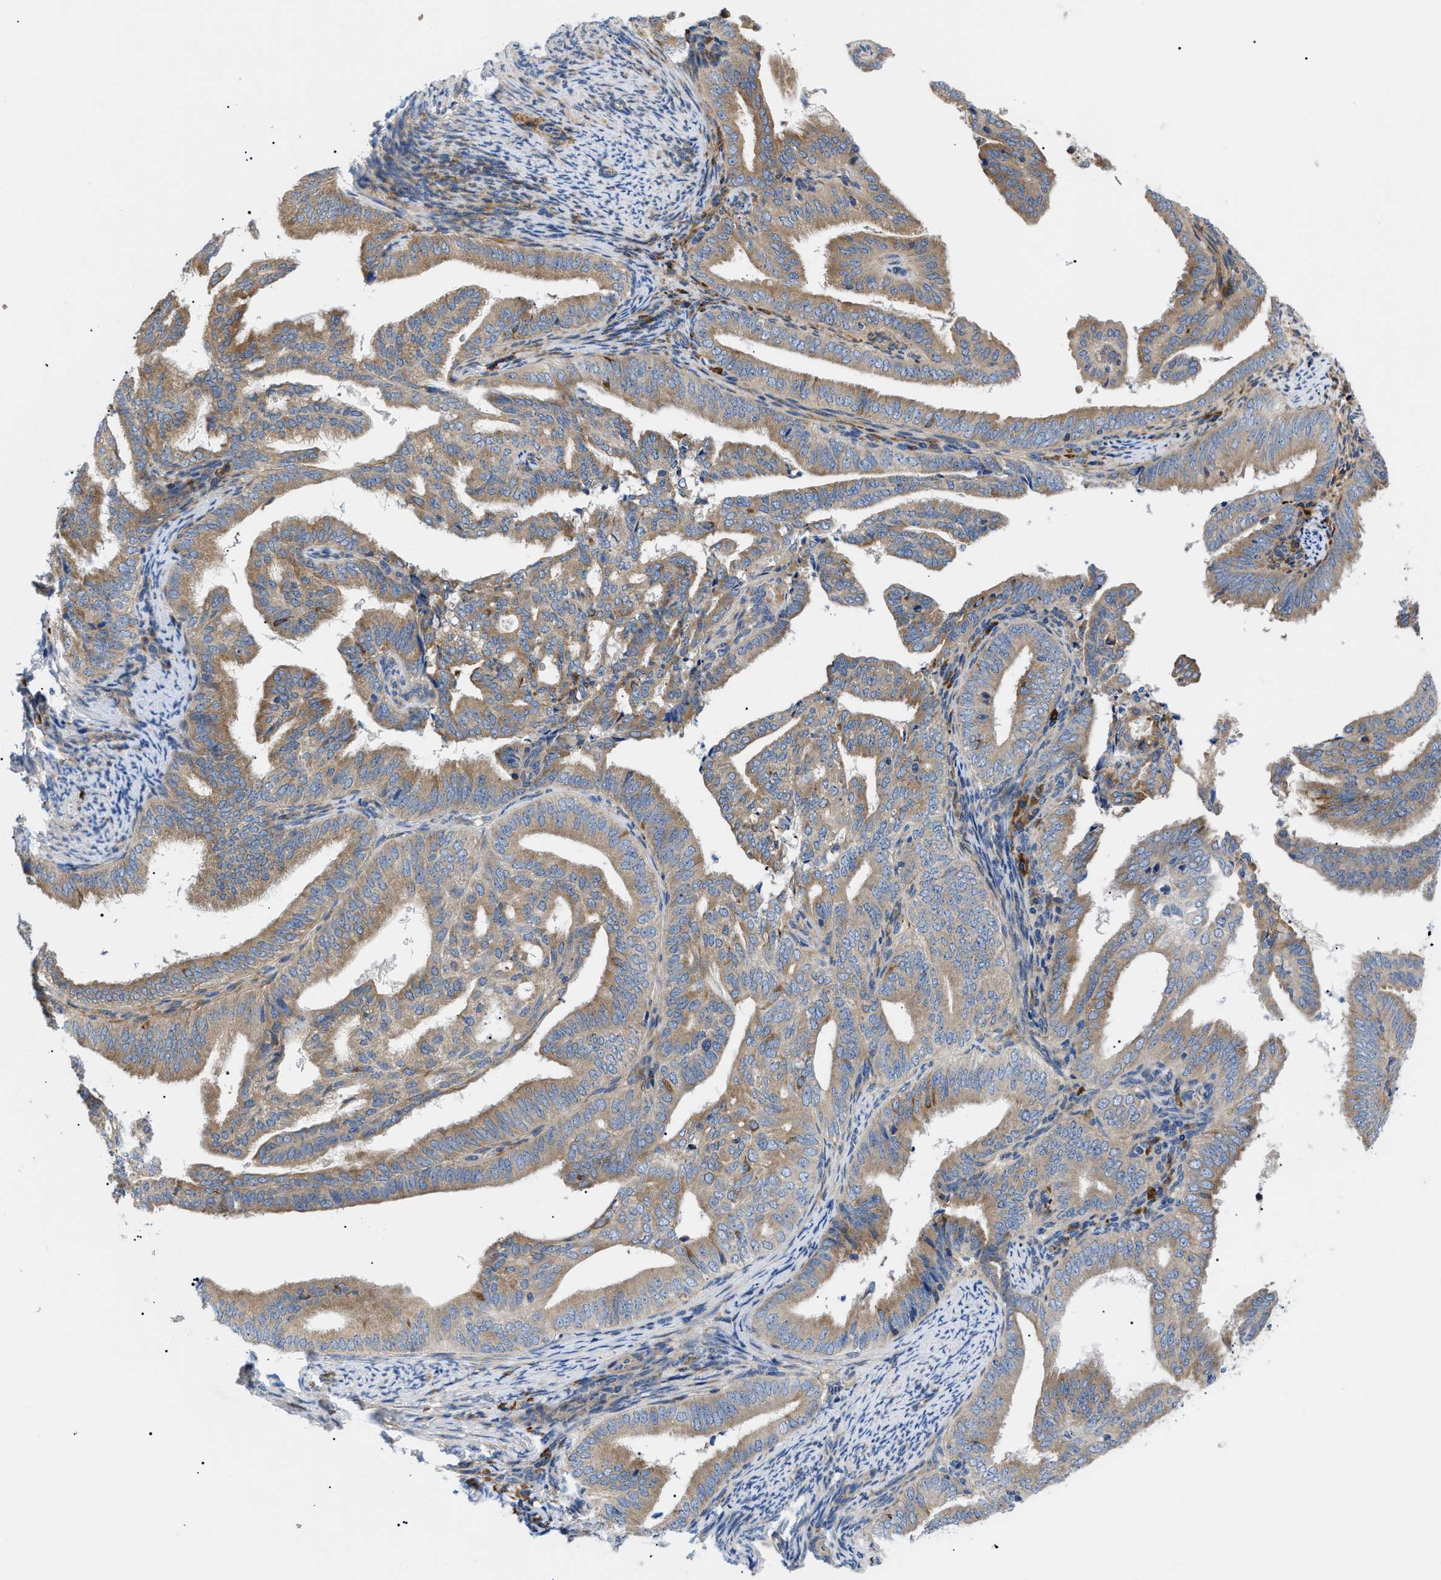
{"staining": {"intensity": "moderate", "quantity": ">75%", "location": "cytoplasmic/membranous"}, "tissue": "endometrial cancer", "cell_type": "Tumor cells", "image_type": "cancer", "snomed": [{"axis": "morphology", "description": "Adenocarcinoma, NOS"}, {"axis": "topography", "description": "Endometrium"}], "caption": "The photomicrograph exhibits a brown stain indicating the presence of a protein in the cytoplasmic/membranous of tumor cells in endometrial cancer (adenocarcinoma). (Stains: DAB in brown, nuclei in blue, Microscopy: brightfield microscopy at high magnification).", "gene": "HSPB8", "patient": {"sex": "female", "age": 58}}